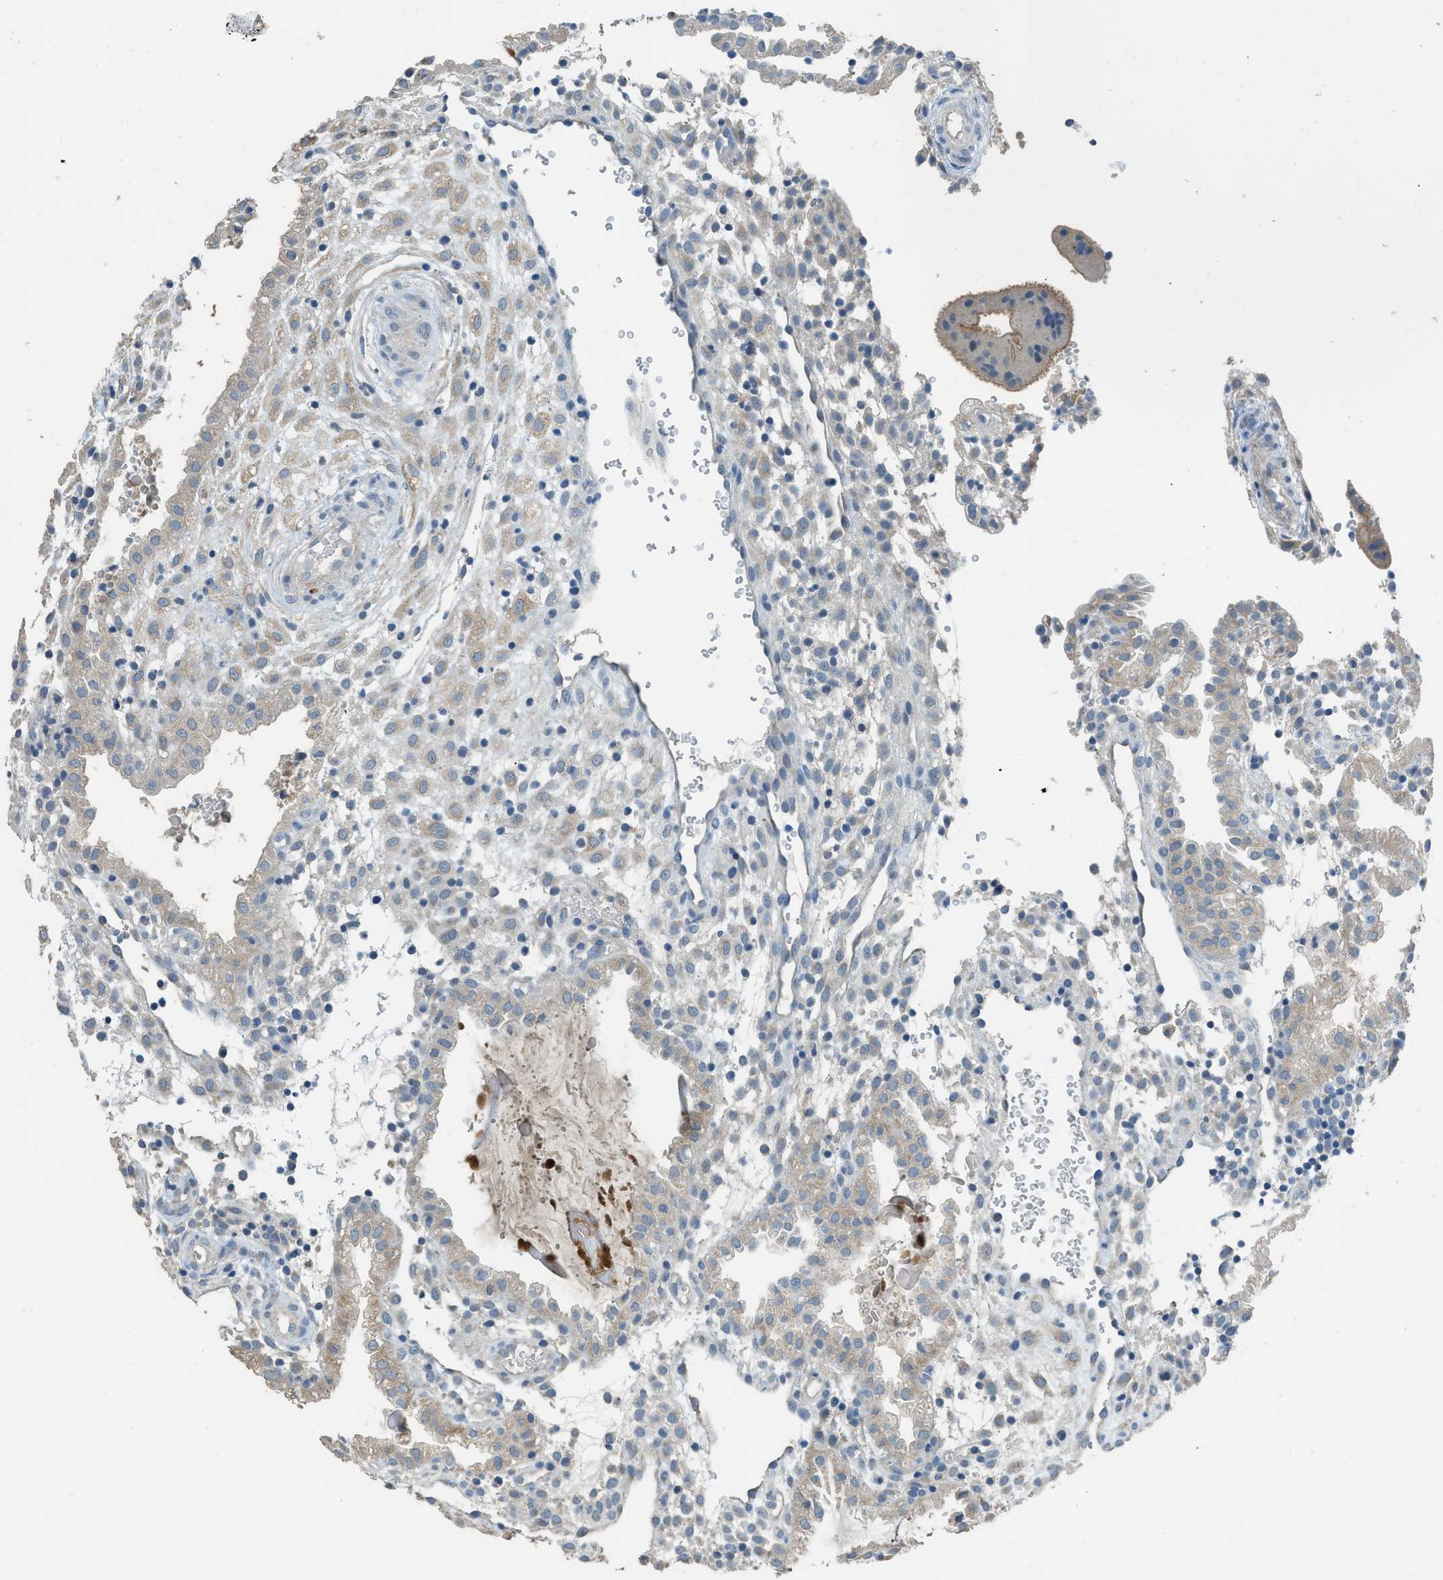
{"staining": {"intensity": "moderate", "quantity": ">75%", "location": "cytoplasmic/membranous"}, "tissue": "placenta", "cell_type": "Trophoblastic cells", "image_type": "normal", "snomed": [{"axis": "morphology", "description": "Normal tissue, NOS"}, {"axis": "topography", "description": "Placenta"}], "caption": "Trophoblastic cells demonstrate moderate cytoplasmic/membranous expression in about >75% of cells in normal placenta. The protein is stained brown, and the nuclei are stained in blue (DAB (3,3'-diaminobenzidine) IHC with brightfield microscopy, high magnification).", "gene": "TIMD4", "patient": {"sex": "female", "age": 18}}